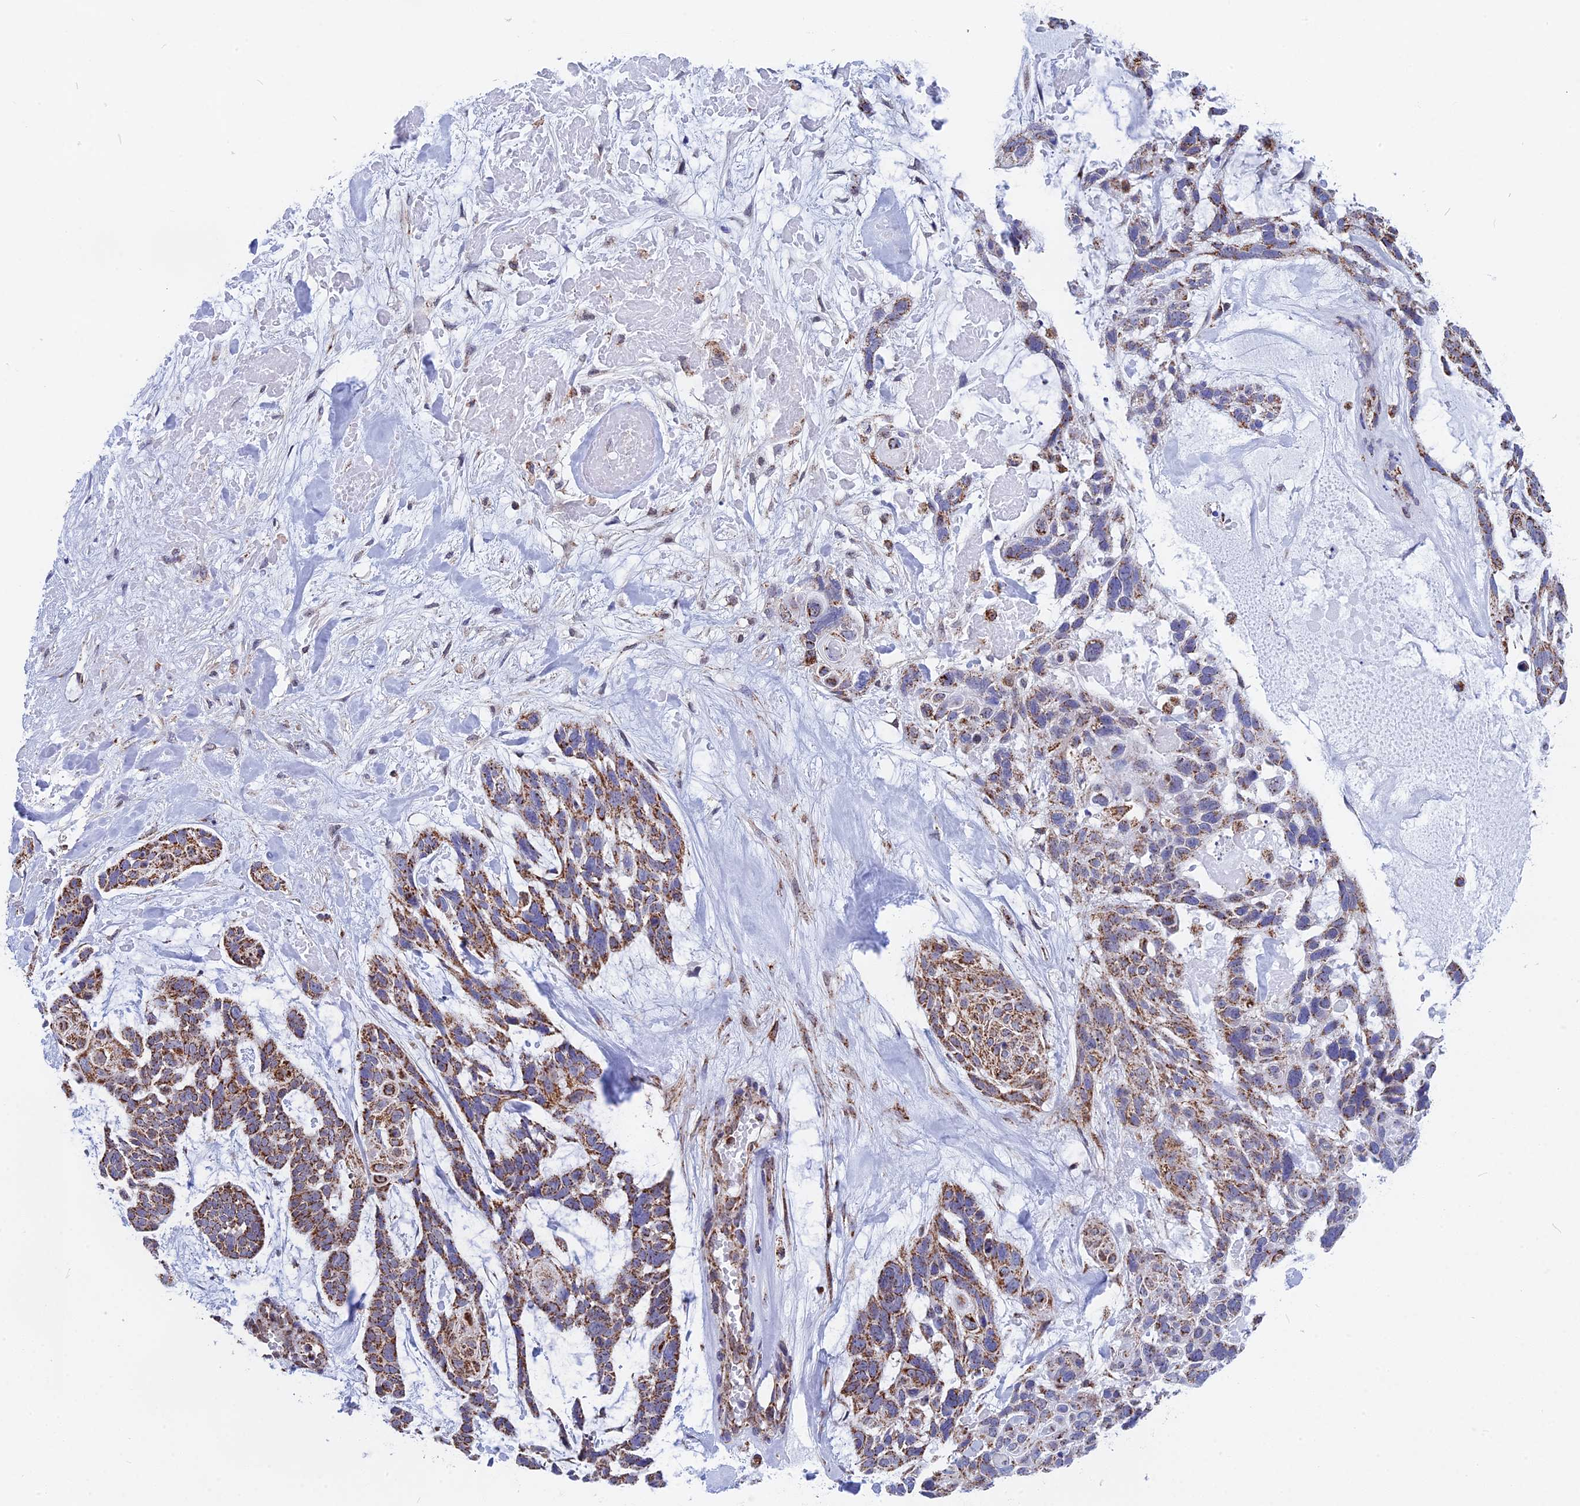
{"staining": {"intensity": "moderate", "quantity": ">75%", "location": "cytoplasmic/membranous"}, "tissue": "skin cancer", "cell_type": "Tumor cells", "image_type": "cancer", "snomed": [{"axis": "morphology", "description": "Basal cell carcinoma"}, {"axis": "topography", "description": "Skin"}], "caption": "Immunohistochemistry (IHC) of human basal cell carcinoma (skin) exhibits medium levels of moderate cytoplasmic/membranous positivity in about >75% of tumor cells.", "gene": "CDC16", "patient": {"sex": "male", "age": 88}}